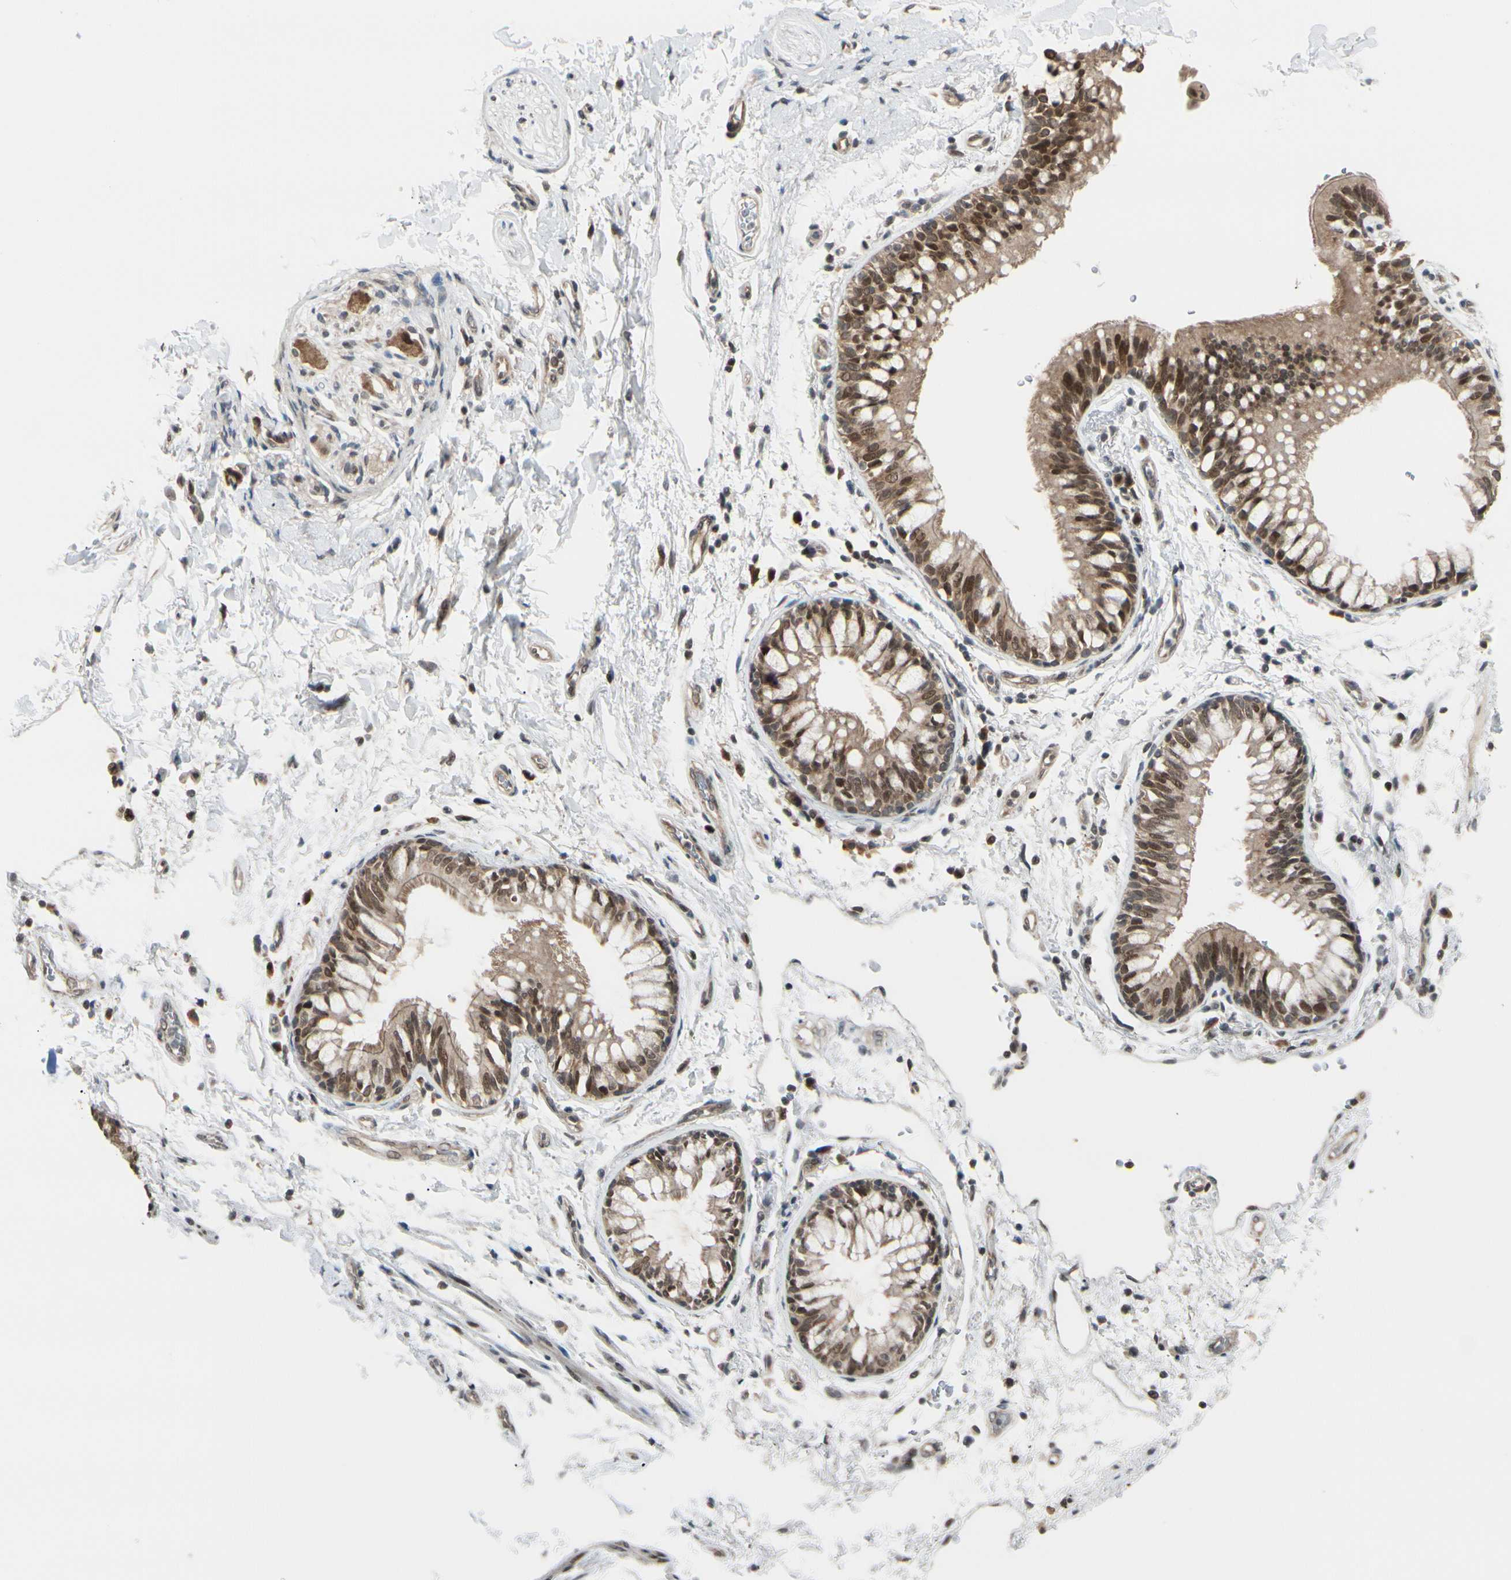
{"staining": {"intensity": "moderate", "quantity": "25%-75%", "location": "cytoplasmic/membranous,nuclear"}, "tissue": "adipose tissue", "cell_type": "Adipocytes", "image_type": "normal", "snomed": [{"axis": "morphology", "description": "Normal tissue, NOS"}, {"axis": "topography", "description": "Cartilage tissue"}, {"axis": "topography", "description": "Bronchus"}], "caption": "High-magnification brightfield microscopy of benign adipose tissue stained with DAB (3,3'-diaminobenzidine) (brown) and counterstained with hematoxylin (blue). adipocytes exhibit moderate cytoplasmic/membranous,nuclear staining is seen in about25%-75% of cells.", "gene": "BRMS1", "patient": {"sex": "female", "age": 73}}